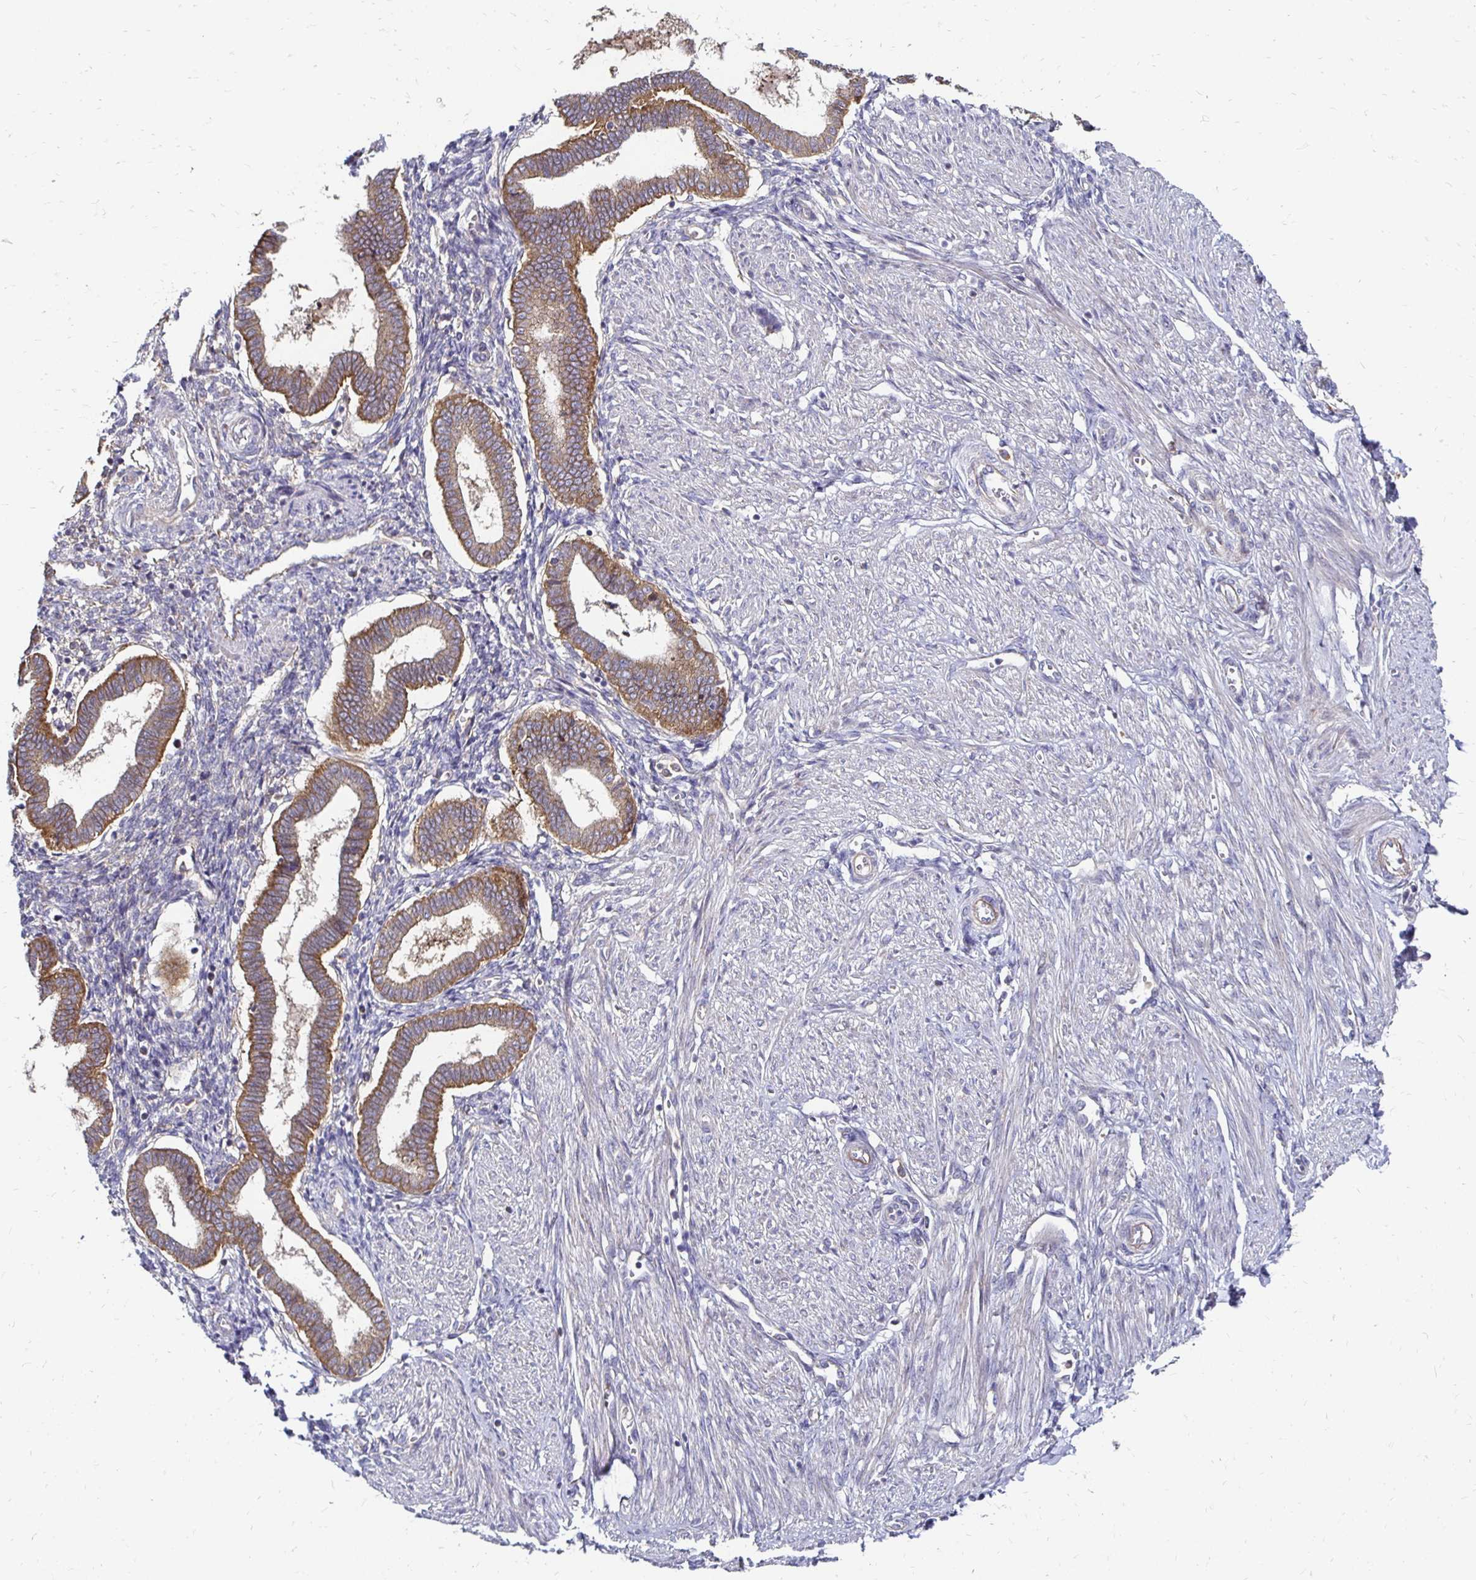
{"staining": {"intensity": "negative", "quantity": "none", "location": "none"}, "tissue": "endometrium", "cell_type": "Cells in endometrial stroma", "image_type": "normal", "snomed": [{"axis": "morphology", "description": "Normal tissue, NOS"}, {"axis": "topography", "description": "Endometrium"}], "caption": "A high-resolution micrograph shows immunohistochemistry (IHC) staining of normal endometrium, which exhibits no significant staining in cells in endometrial stroma.", "gene": "NCSTN", "patient": {"sex": "female", "age": 24}}